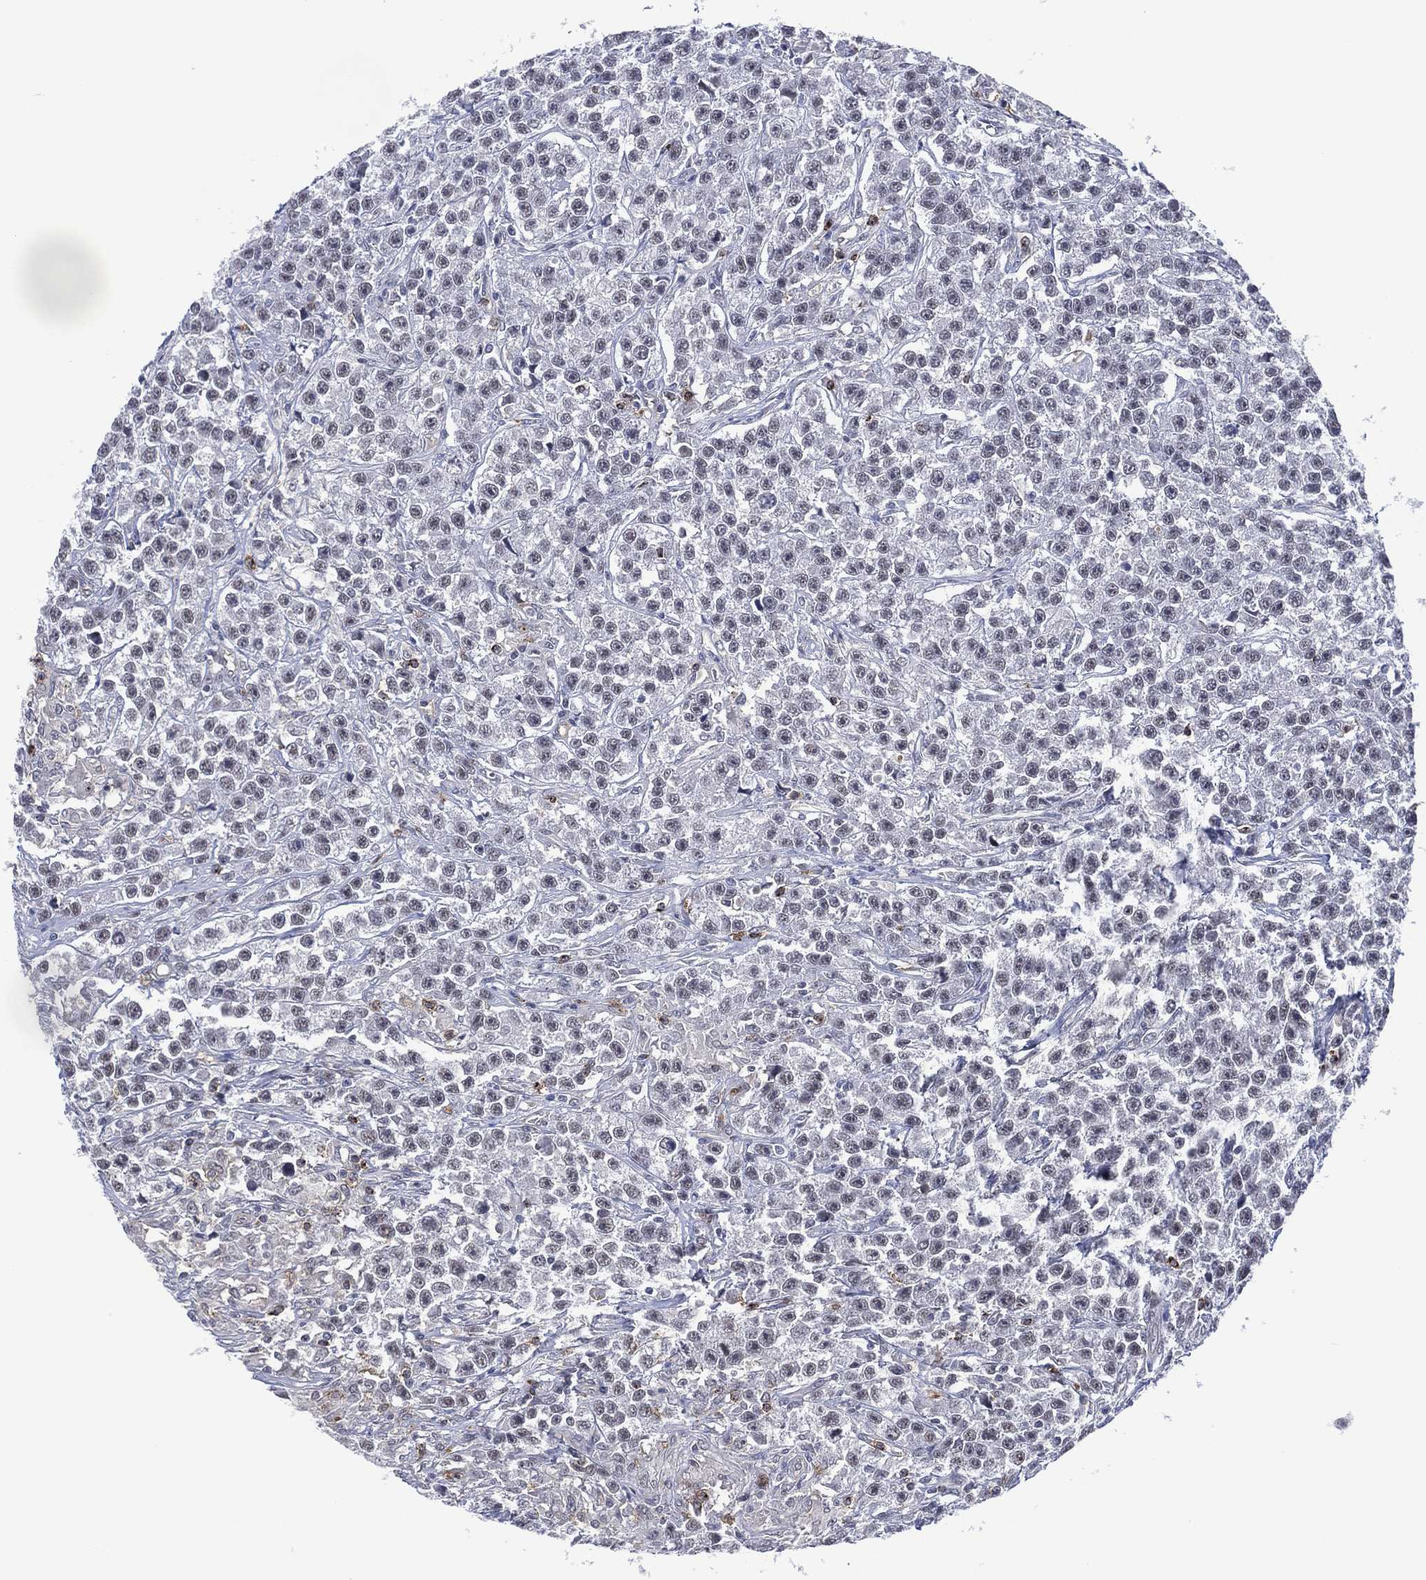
{"staining": {"intensity": "negative", "quantity": "none", "location": "none"}, "tissue": "testis cancer", "cell_type": "Tumor cells", "image_type": "cancer", "snomed": [{"axis": "morphology", "description": "Seminoma, NOS"}, {"axis": "topography", "description": "Testis"}], "caption": "DAB (3,3'-diaminobenzidine) immunohistochemical staining of testis cancer exhibits no significant positivity in tumor cells.", "gene": "DPP4", "patient": {"sex": "male", "age": 59}}